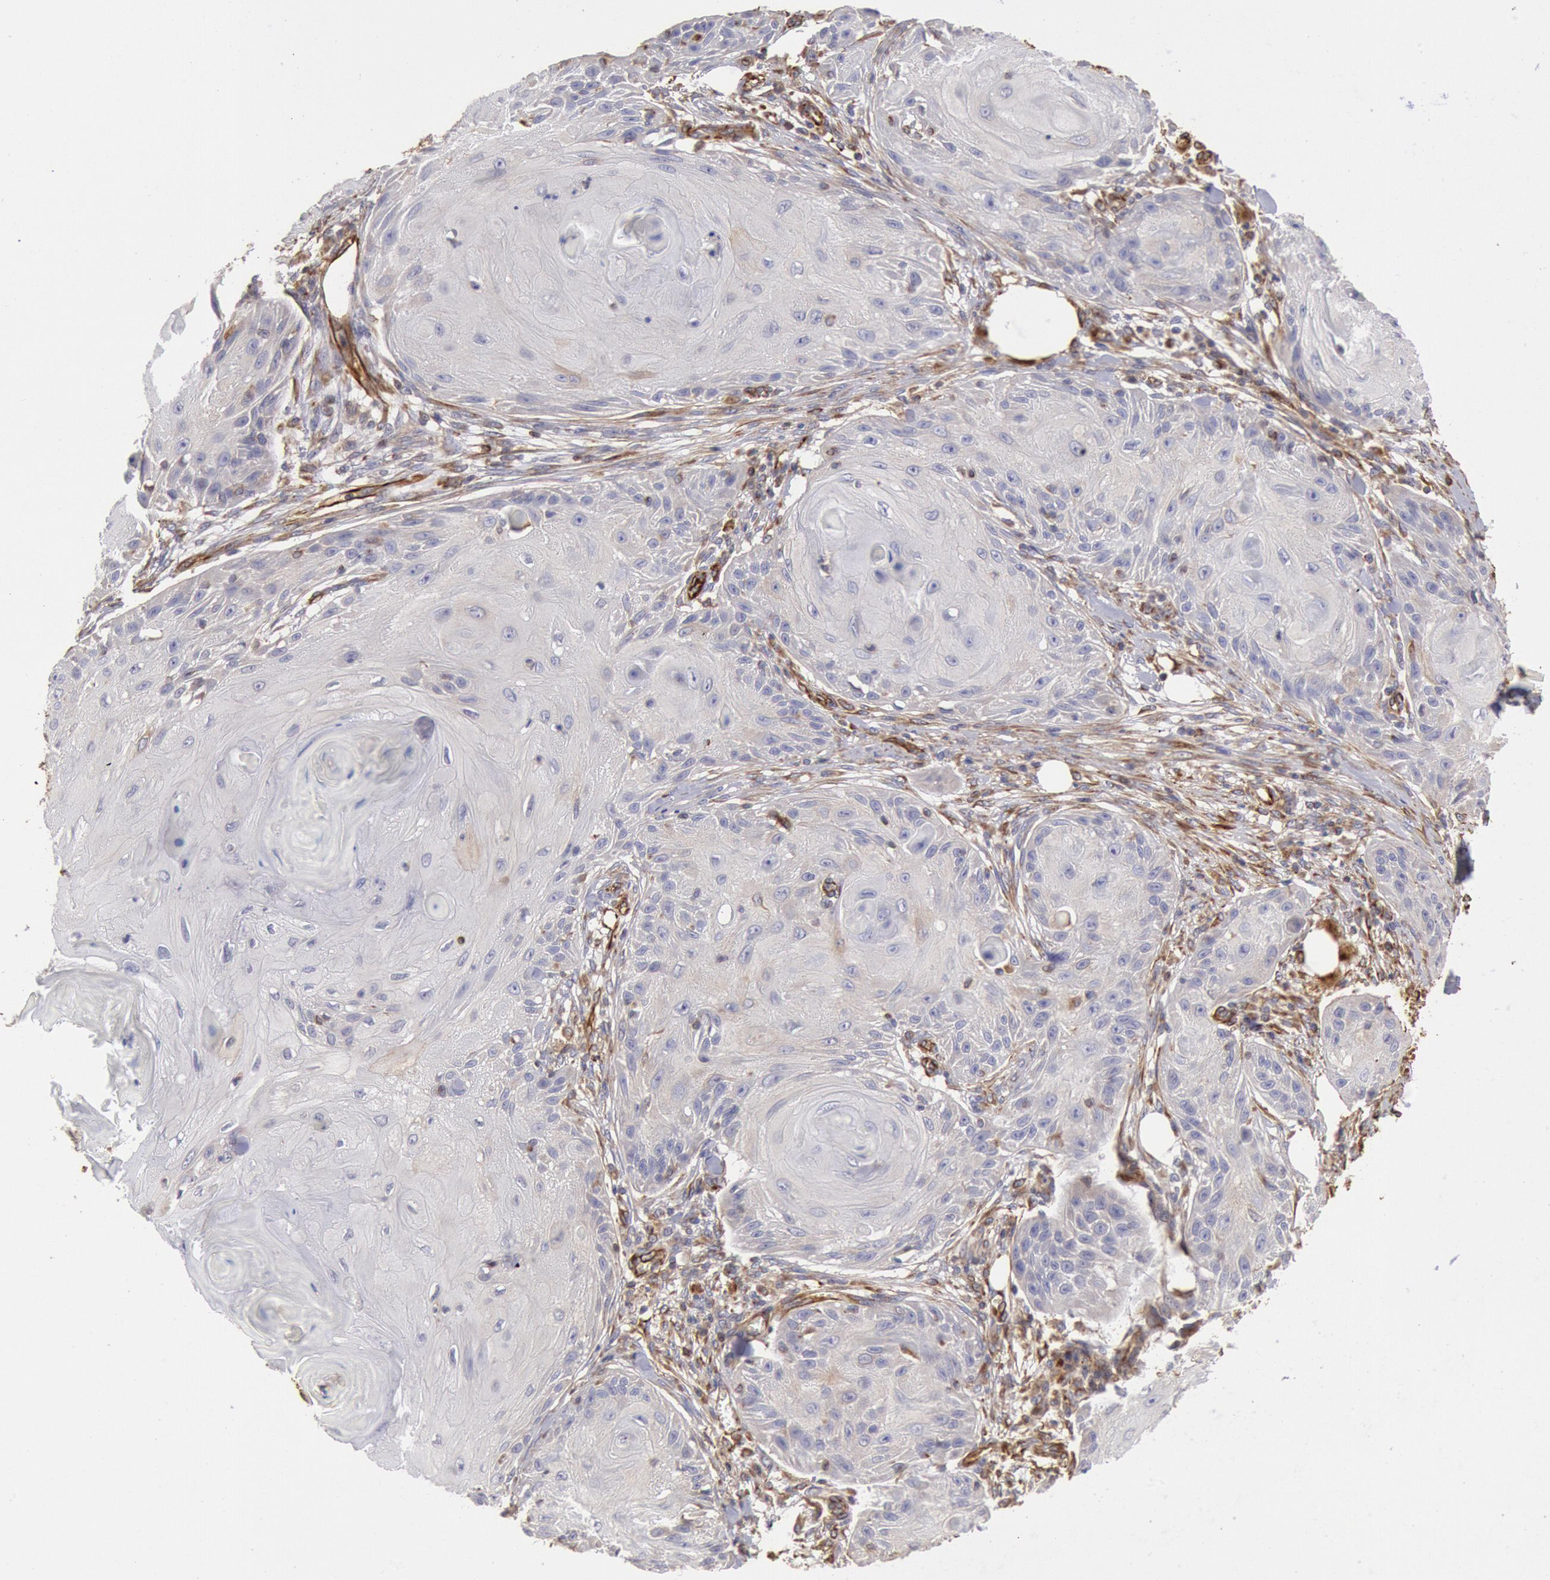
{"staining": {"intensity": "weak", "quantity": "<25%", "location": "cytoplasmic/membranous"}, "tissue": "skin cancer", "cell_type": "Tumor cells", "image_type": "cancer", "snomed": [{"axis": "morphology", "description": "Squamous cell carcinoma, NOS"}, {"axis": "topography", "description": "Skin"}], "caption": "Squamous cell carcinoma (skin) was stained to show a protein in brown. There is no significant positivity in tumor cells.", "gene": "RNF139", "patient": {"sex": "female", "age": 88}}